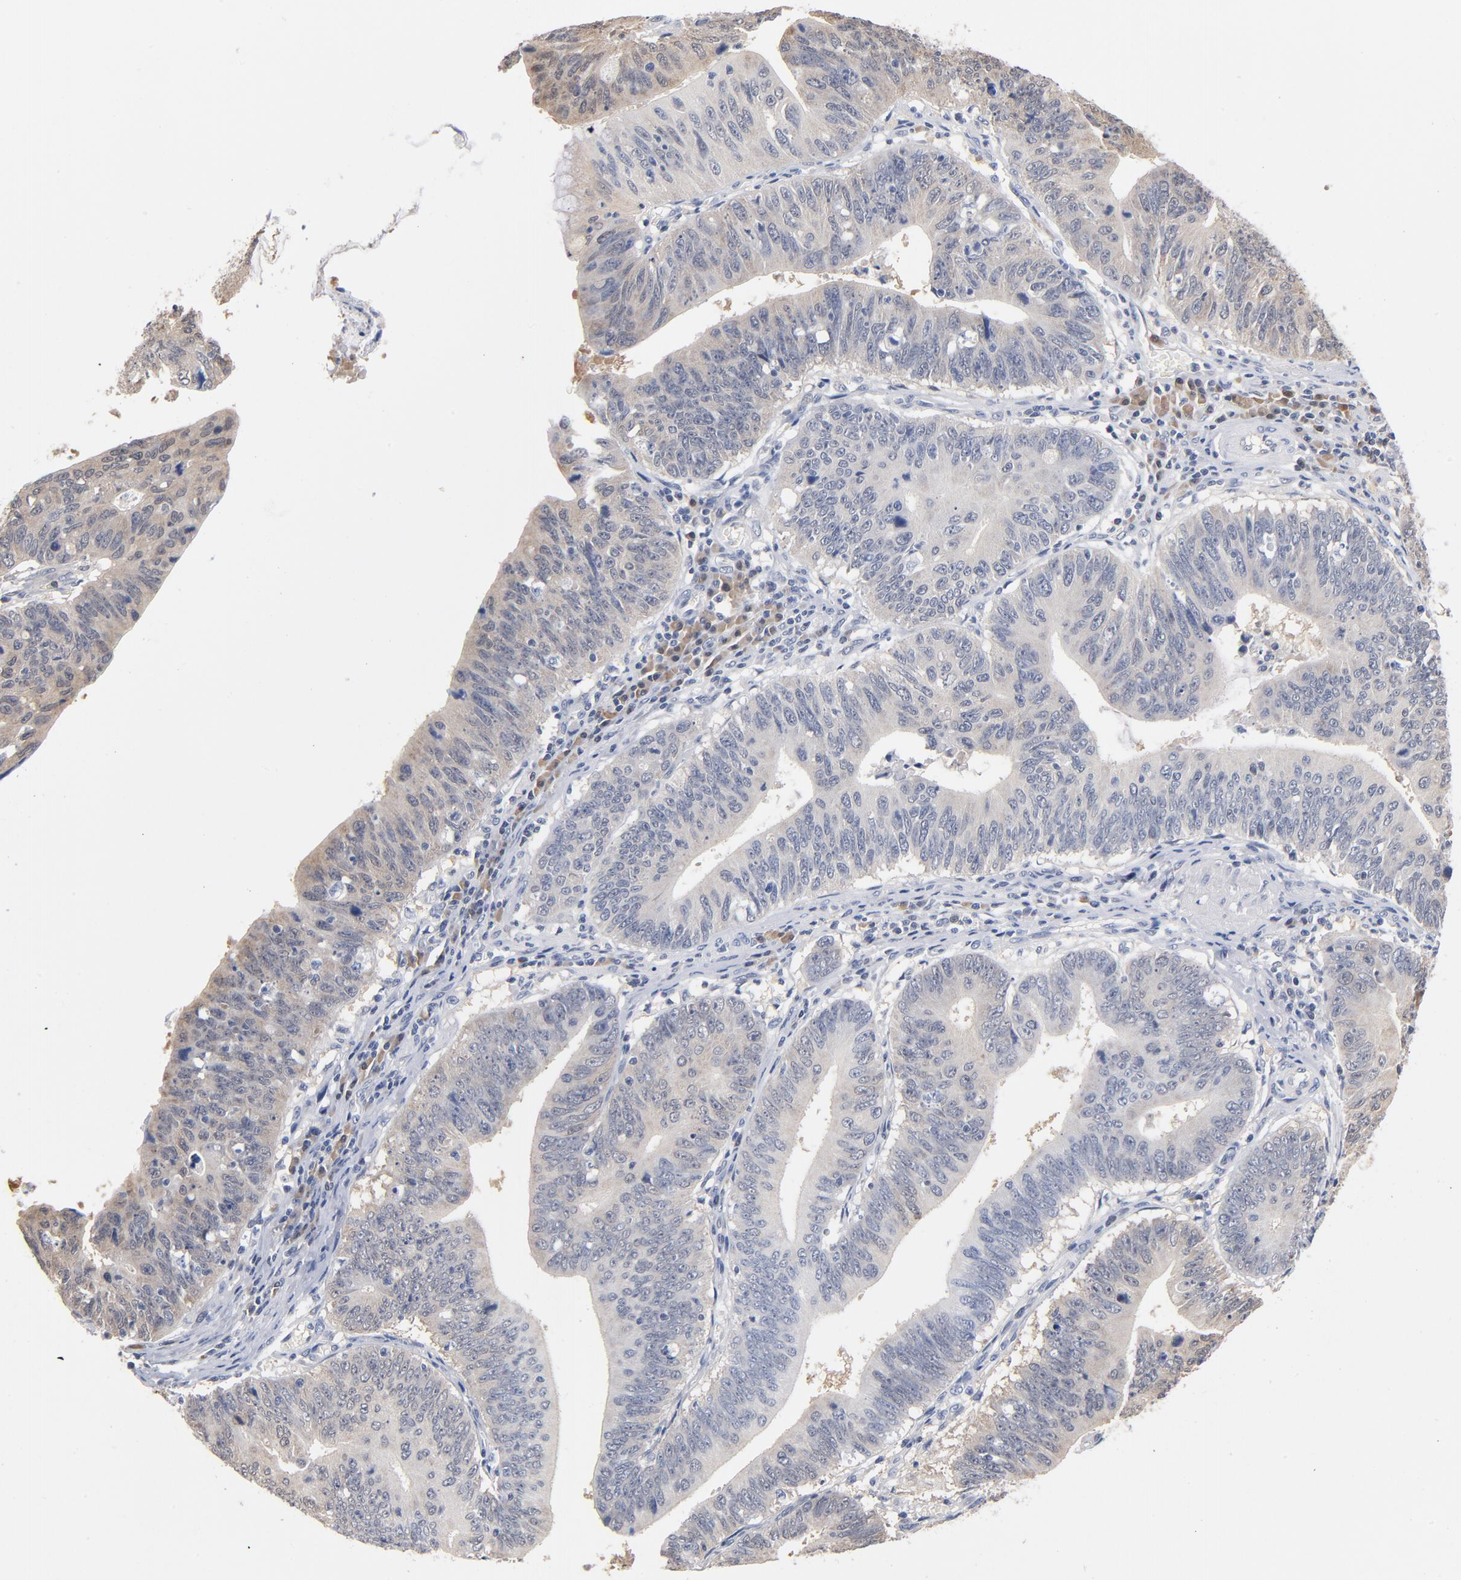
{"staining": {"intensity": "weak", "quantity": "25%-75%", "location": "cytoplasmic/membranous"}, "tissue": "stomach cancer", "cell_type": "Tumor cells", "image_type": "cancer", "snomed": [{"axis": "morphology", "description": "Adenocarcinoma, NOS"}, {"axis": "topography", "description": "Stomach"}], "caption": "Immunohistochemistry (IHC) histopathology image of neoplastic tissue: human stomach cancer (adenocarcinoma) stained using IHC shows low levels of weak protein expression localized specifically in the cytoplasmic/membranous of tumor cells, appearing as a cytoplasmic/membranous brown color.", "gene": "MIF", "patient": {"sex": "male", "age": 59}}